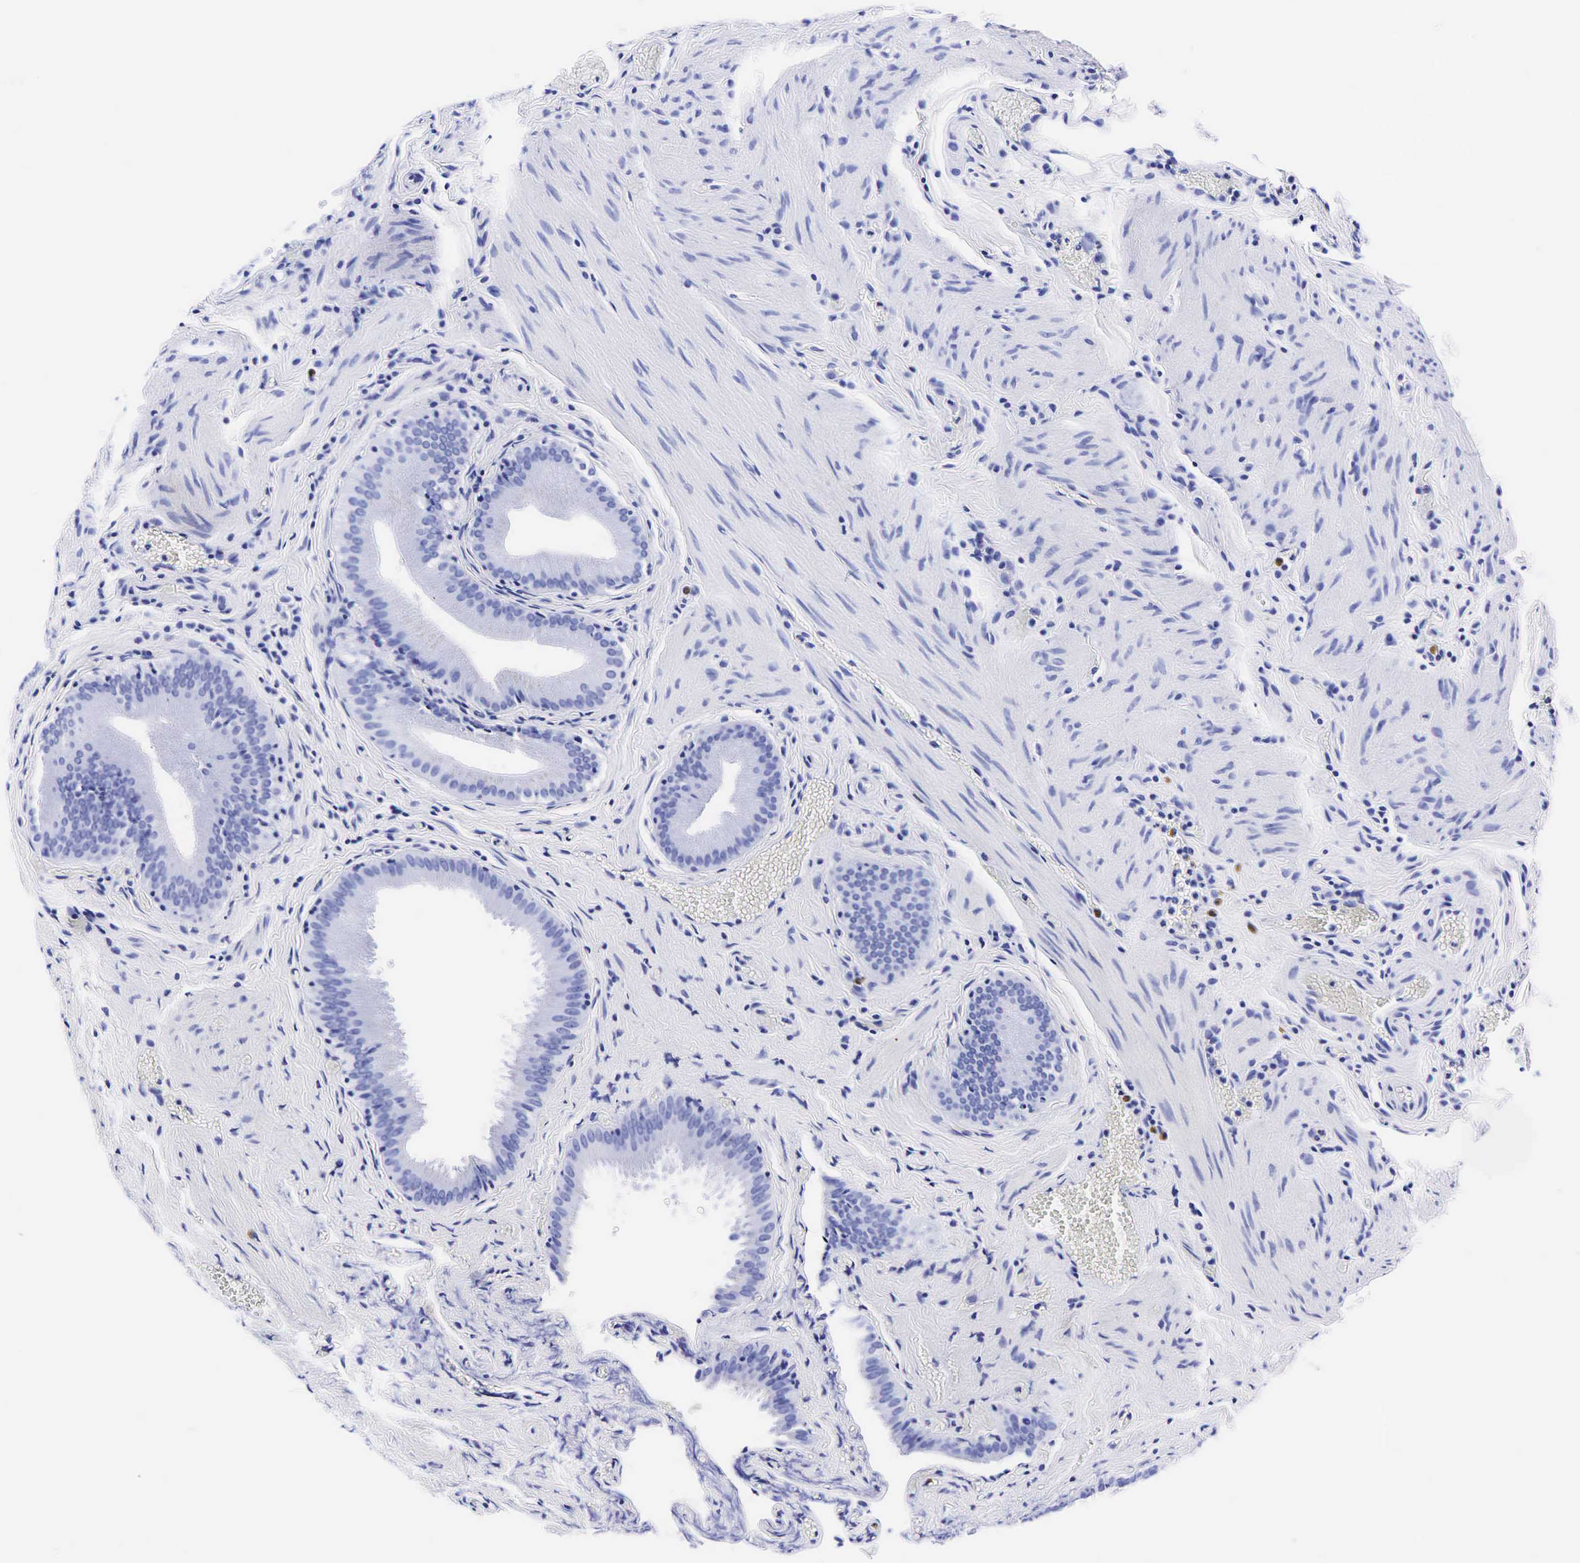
{"staining": {"intensity": "negative", "quantity": "none", "location": "none"}, "tissue": "gallbladder", "cell_type": "Glandular cells", "image_type": "normal", "snomed": [{"axis": "morphology", "description": "Normal tissue, NOS"}, {"axis": "topography", "description": "Gallbladder"}], "caption": "Immunohistochemistry of unremarkable gallbladder displays no expression in glandular cells. The staining is performed using DAB (3,3'-diaminobenzidine) brown chromogen with nuclei counter-stained in using hematoxylin.", "gene": "GAST", "patient": {"sex": "female", "age": 44}}